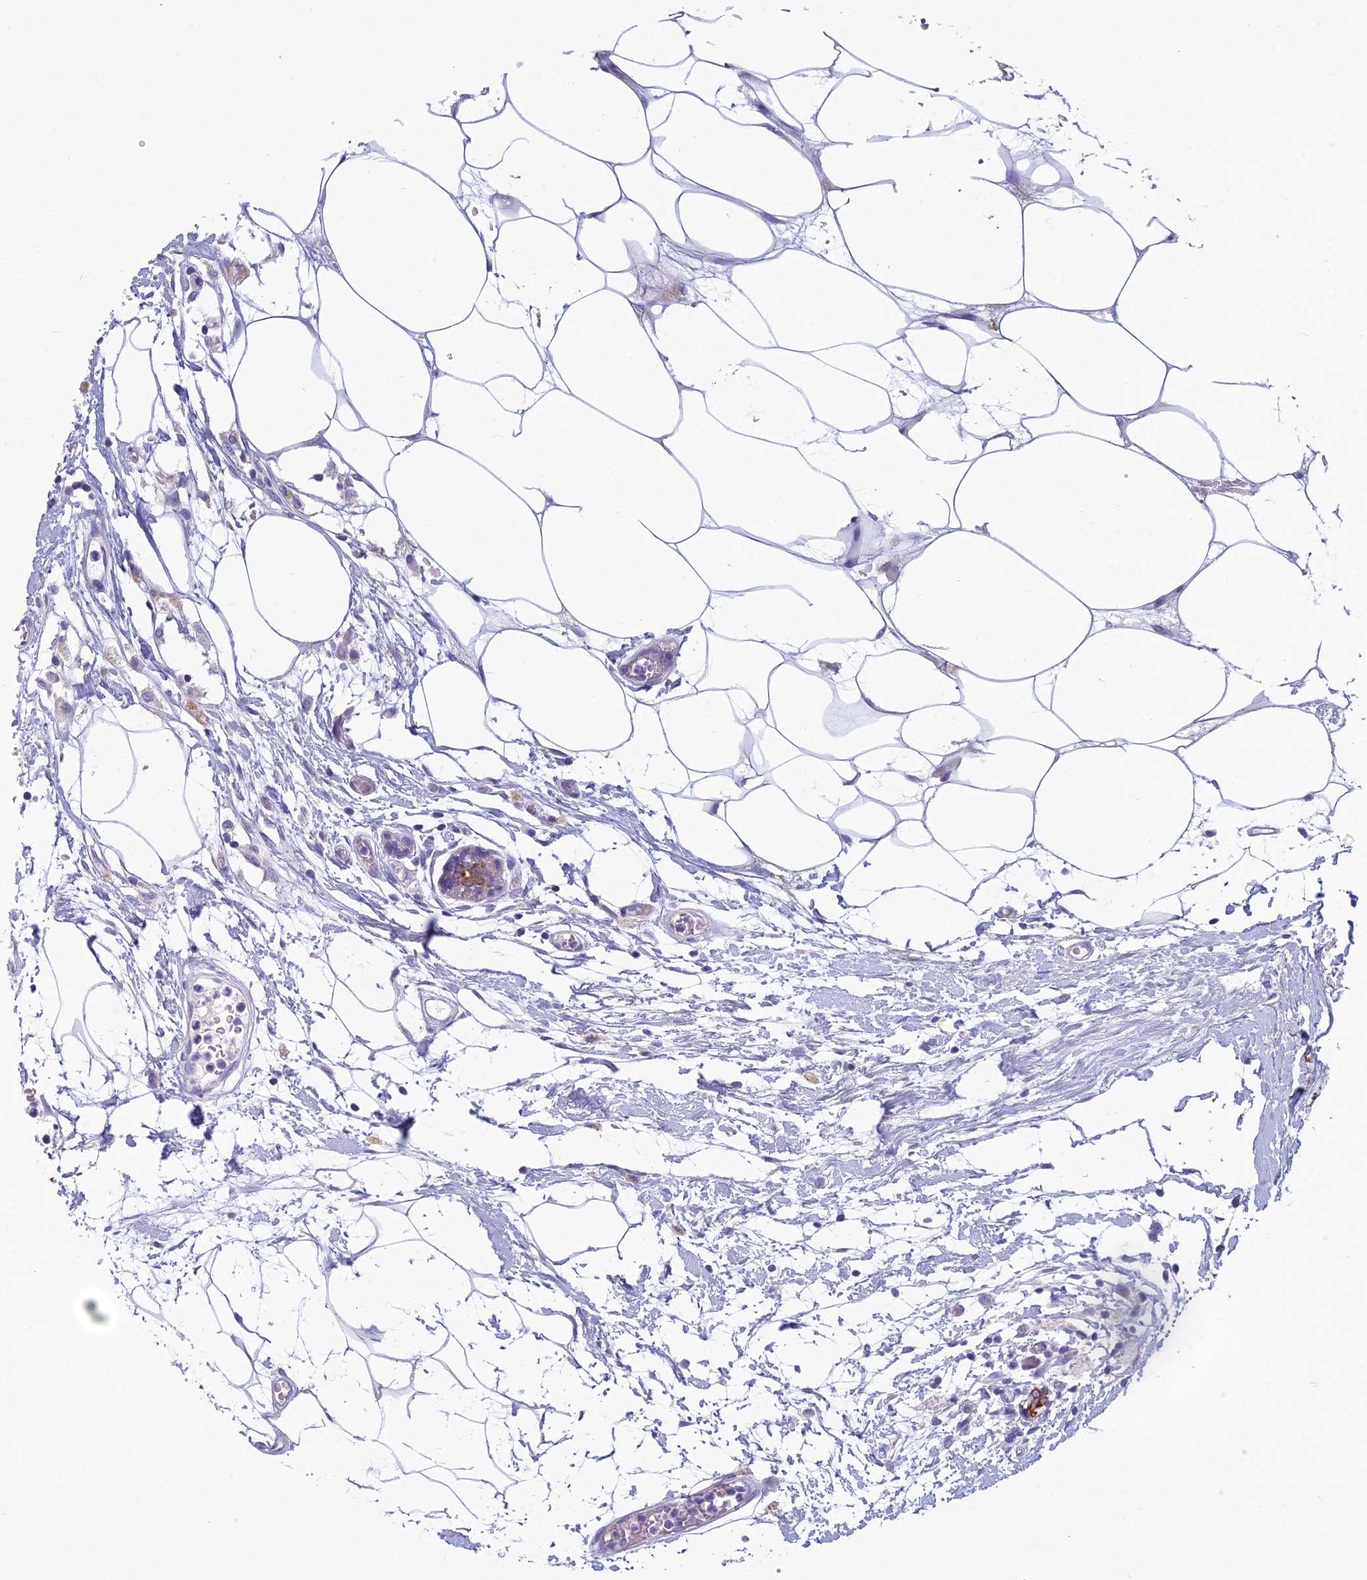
{"staining": {"intensity": "strong", "quantity": "25%-75%", "location": "cytoplasmic/membranous"}, "tissue": "breast cancer", "cell_type": "Tumor cells", "image_type": "cancer", "snomed": [{"axis": "morphology", "description": "Lobular carcinoma"}, {"axis": "topography", "description": "Breast"}], "caption": "There is high levels of strong cytoplasmic/membranous positivity in tumor cells of breast cancer, as demonstrated by immunohistochemical staining (brown color).", "gene": "RBM41", "patient": {"sex": "female", "age": 58}}